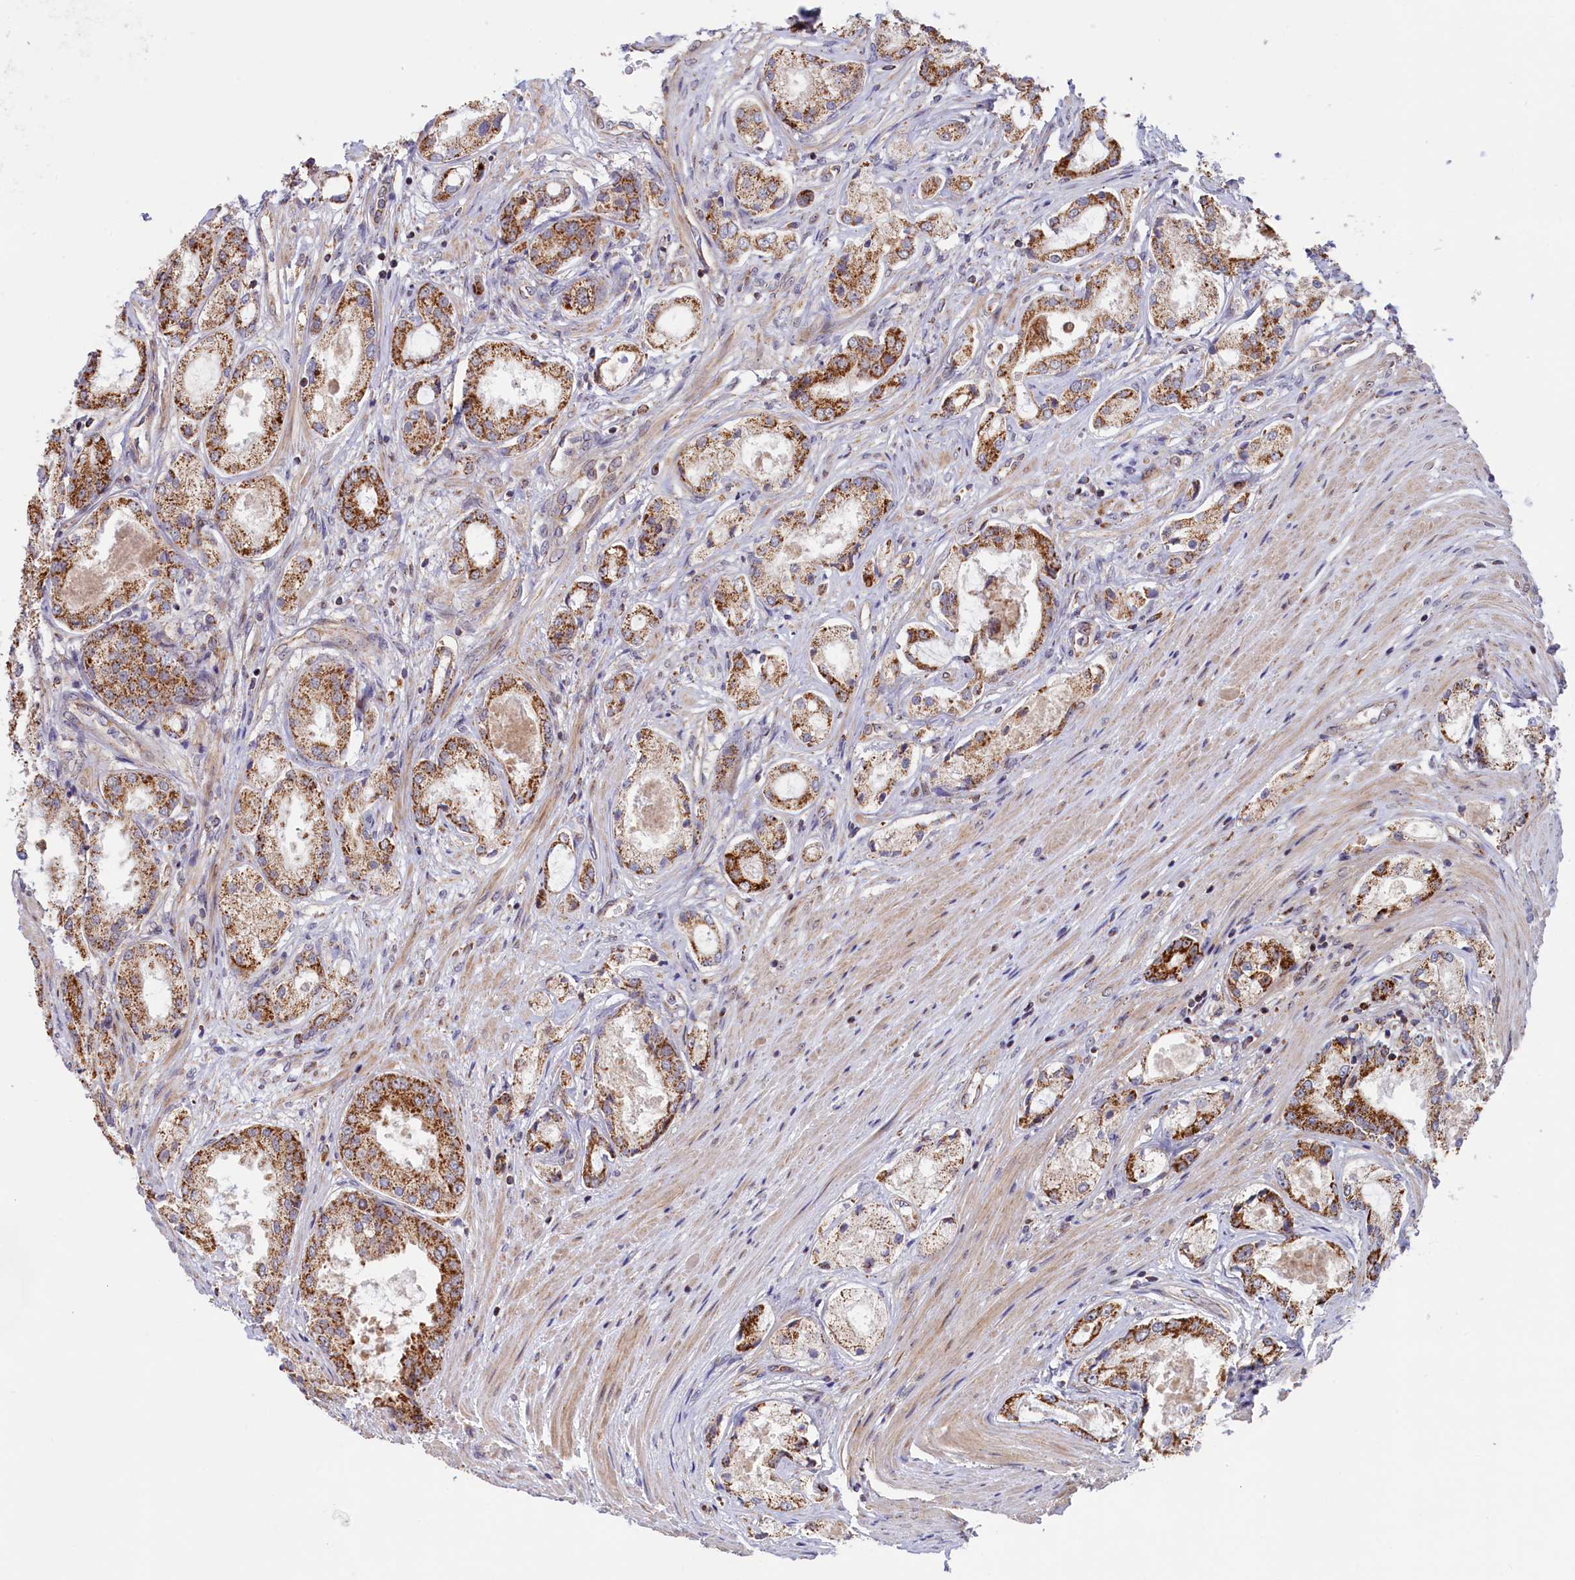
{"staining": {"intensity": "strong", "quantity": ">75%", "location": "cytoplasmic/membranous"}, "tissue": "prostate cancer", "cell_type": "Tumor cells", "image_type": "cancer", "snomed": [{"axis": "morphology", "description": "Adenocarcinoma, Low grade"}, {"axis": "topography", "description": "Prostate"}], "caption": "Human prostate cancer stained for a protein (brown) displays strong cytoplasmic/membranous positive expression in approximately >75% of tumor cells.", "gene": "DUS3L", "patient": {"sex": "male", "age": 68}}